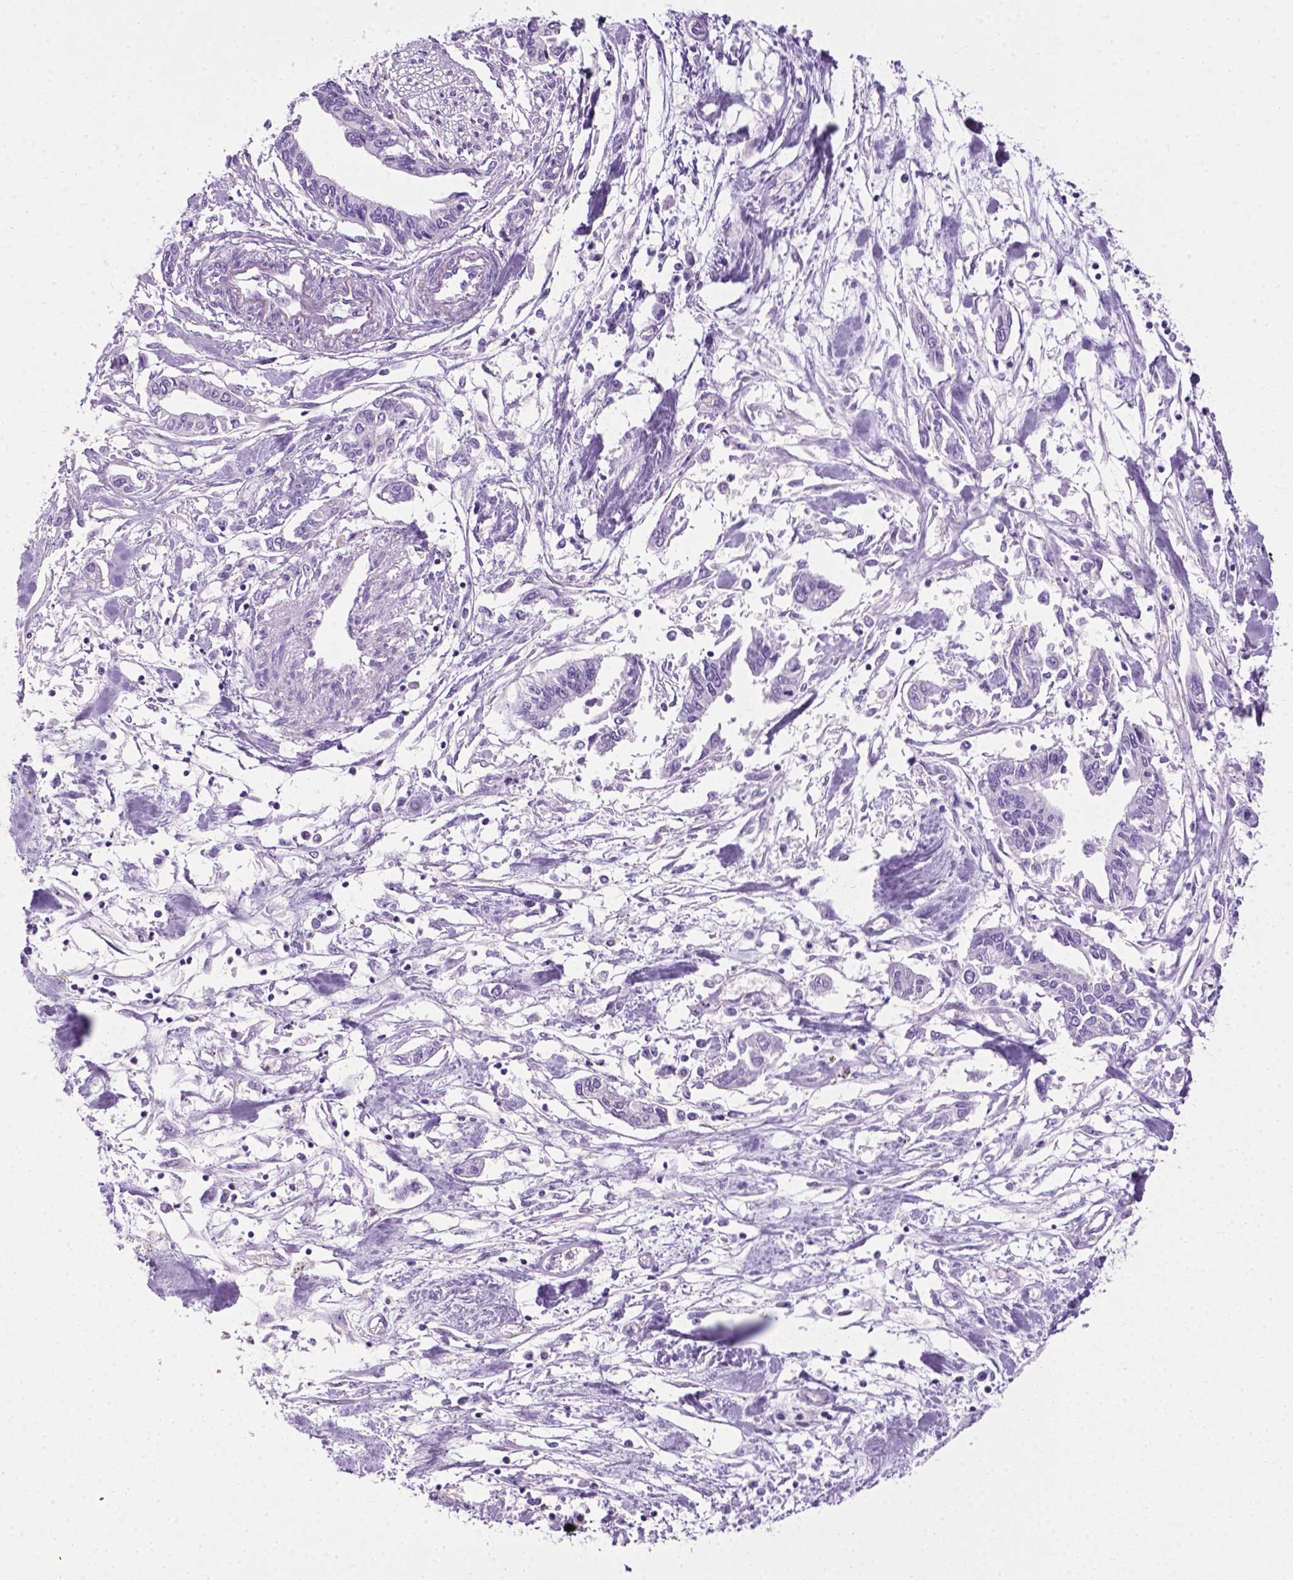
{"staining": {"intensity": "negative", "quantity": "none", "location": "none"}, "tissue": "pancreatic cancer", "cell_type": "Tumor cells", "image_type": "cancer", "snomed": [{"axis": "morphology", "description": "Adenocarcinoma, NOS"}, {"axis": "topography", "description": "Pancreas"}], "caption": "High magnification brightfield microscopy of pancreatic adenocarcinoma stained with DAB (3,3'-diaminobenzidine) (brown) and counterstained with hematoxylin (blue): tumor cells show no significant positivity.", "gene": "LELP1", "patient": {"sex": "male", "age": 60}}